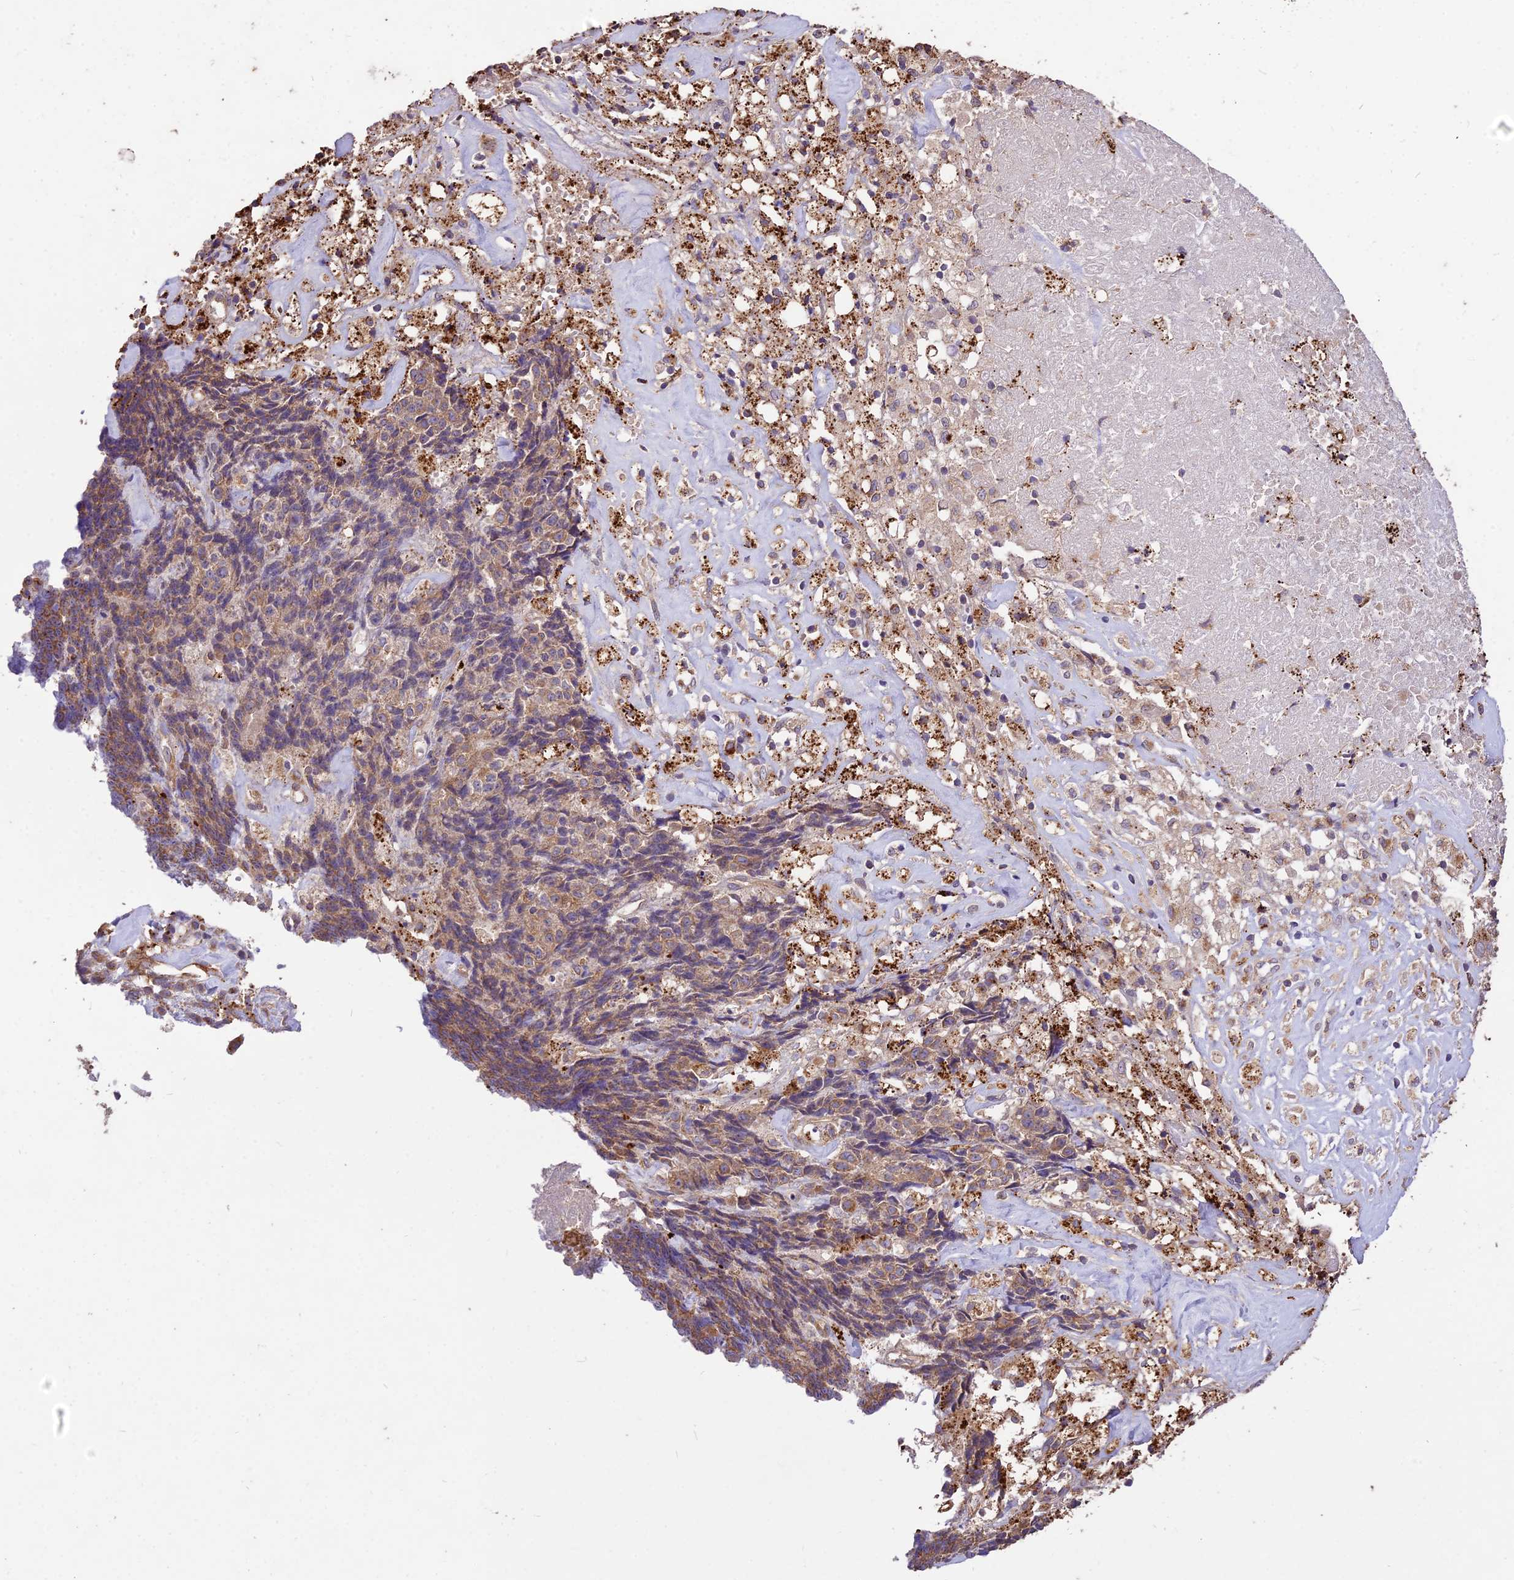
{"staining": {"intensity": "moderate", "quantity": "<25%", "location": "cytoplasmic/membranous"}, "tissue": "ovarian cancer", "cell_type": "Tumor cells", "image_type": "cancer", "snomed": [{"axis": "morphology", "description": "Carcinoma, endometroid"}, {"axis": "topography", "description": "Ovary"}], "caption": "Ovarian cancer stained with a brown dye shows moderate cytoplasmic/membranous positive staining in about <25% of tumor cells.", "gene": "SDHD", "patient": {"sex": "female", "age": 42}}